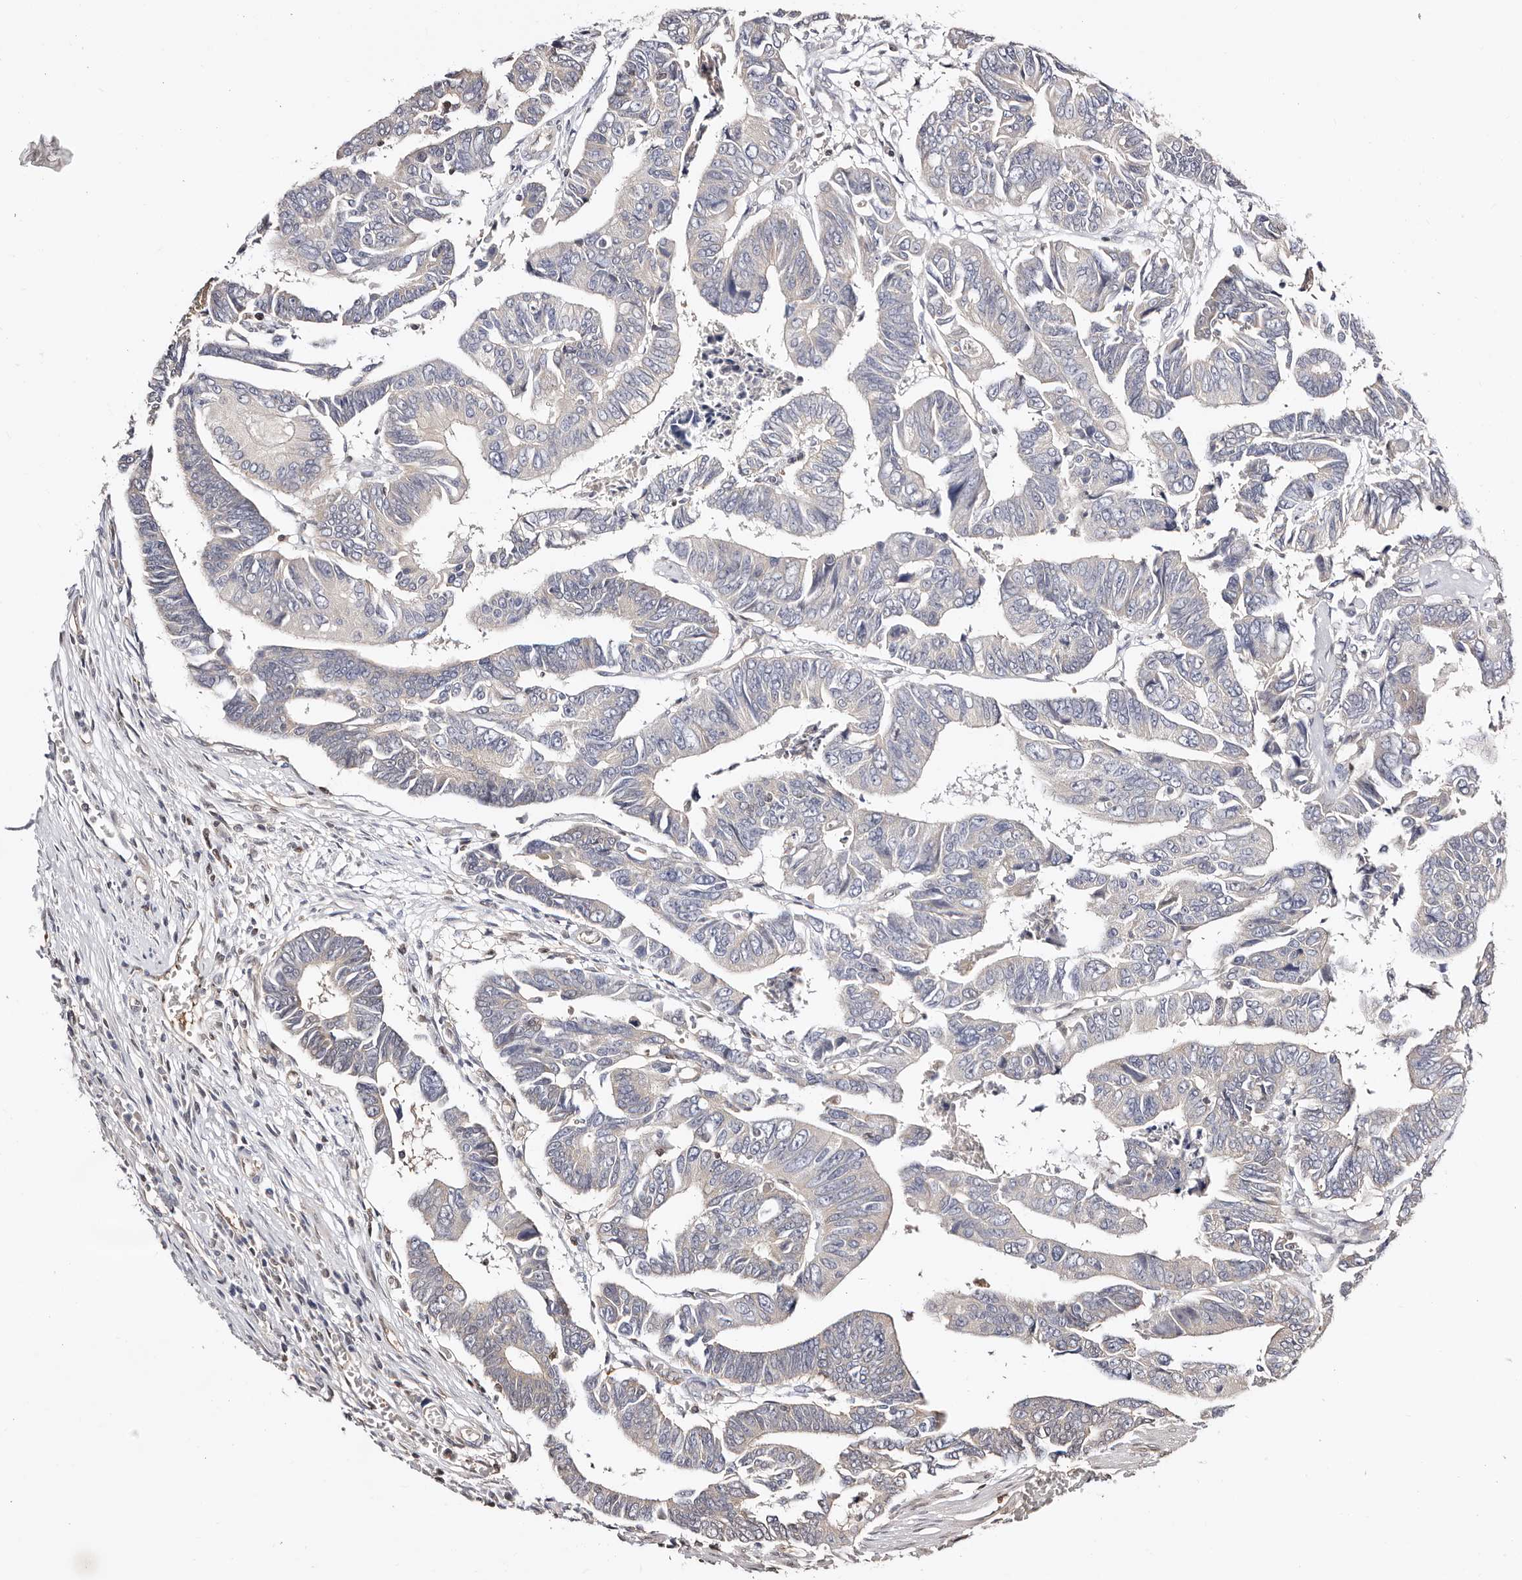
{"staining": {"intensity": "weak", "quantity": "<25%", "location": "cytoplasmic/membranous"}, "tissue": "colorectal cancer", "cell_type": "Tumor cells", "image_type": "cancer", "snomed": [{"axis": "morphology", "description": "Adenocarcinoma, NOS"}, {"axis": "topography", "description": "Rectum"}], "caption": "Colorectal cancer was stained to show a protein in brown. There is no significant expression in tumor cells. (Brightfield microscopy of DAB immunohistochemistry (IHC) at high magnification).", "gene": "STAT5A", "patient": {"sex": "female", "age": 65}}